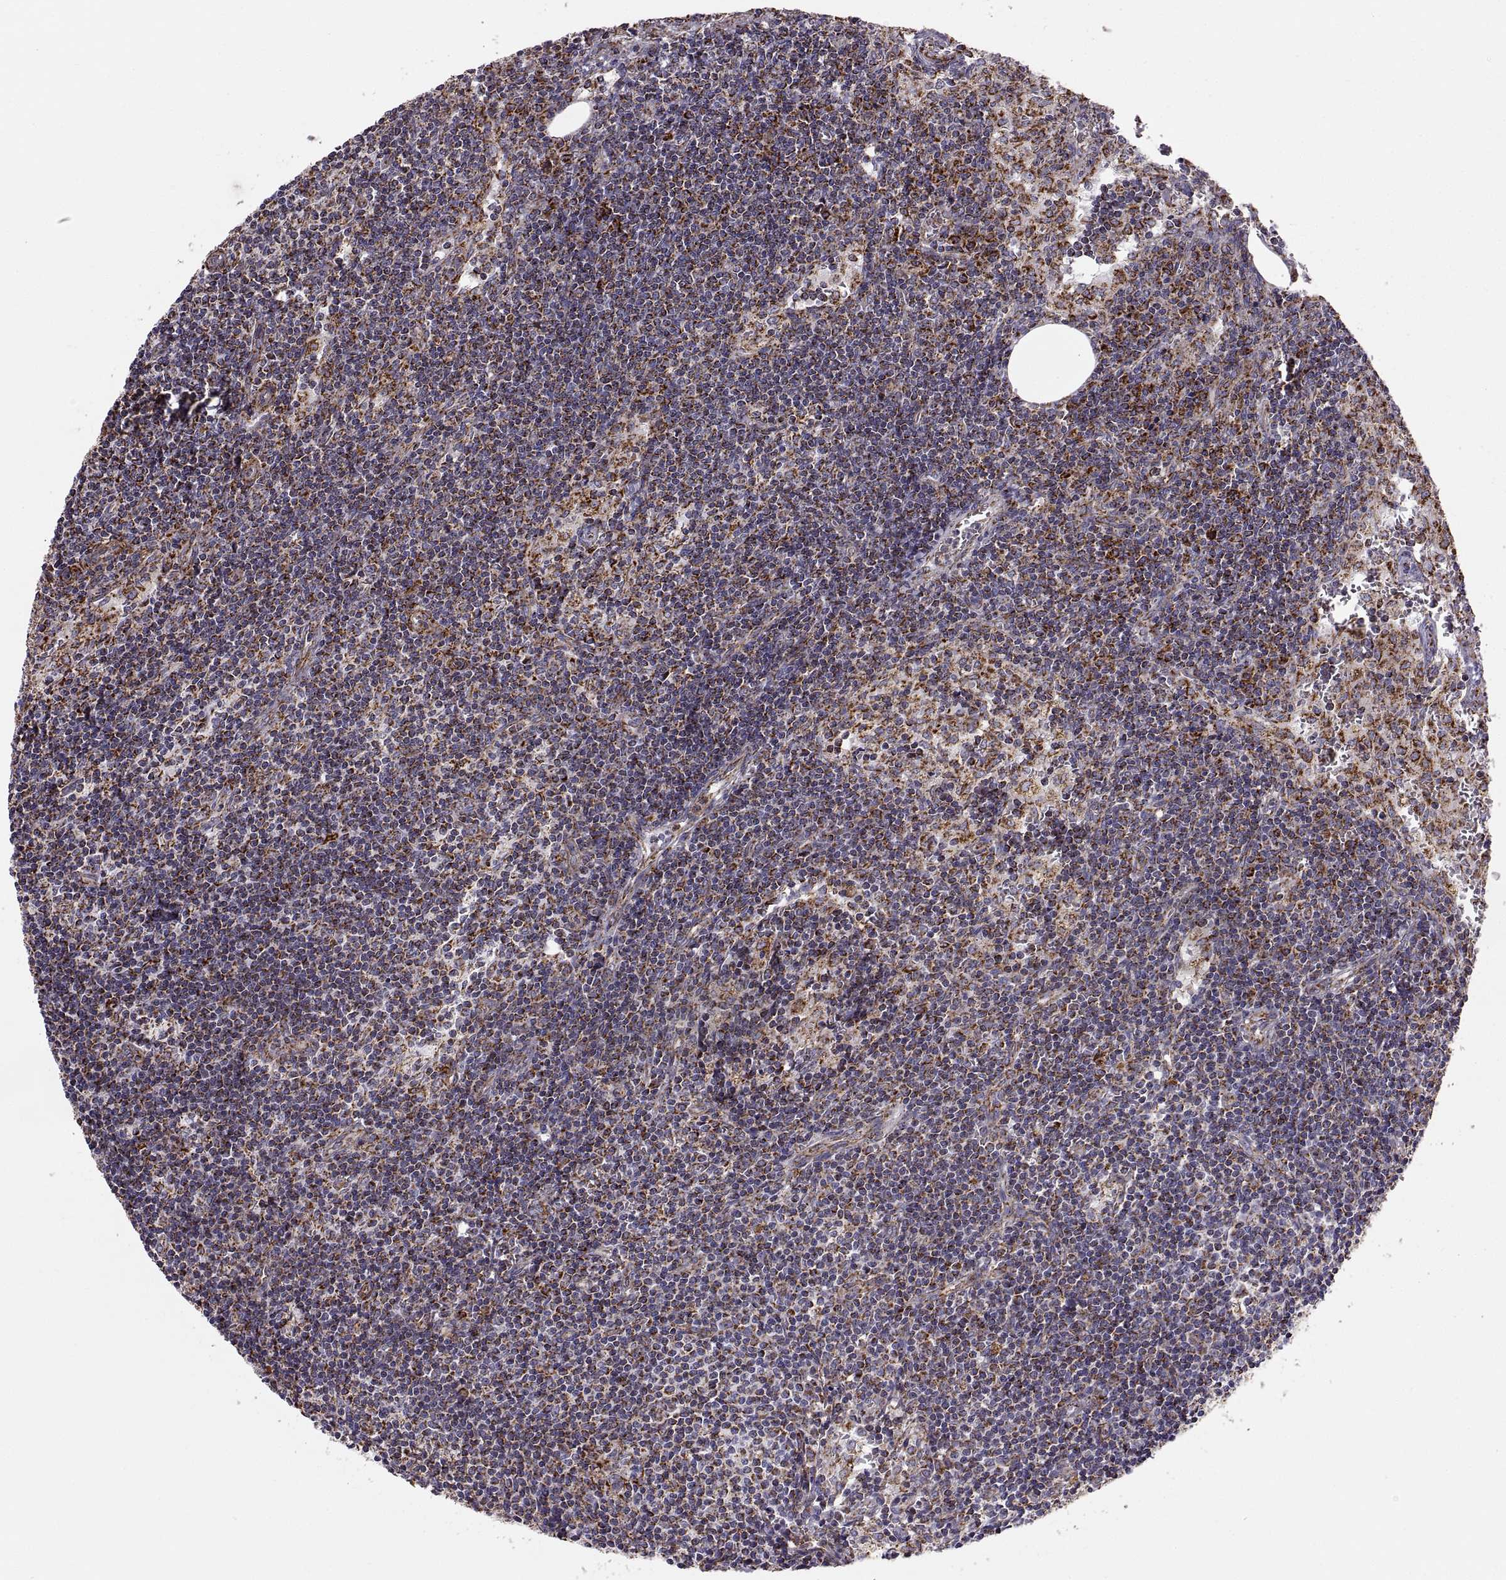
{"staining": {"intensity": "strong", "quantity": "25%-75%", "location": "cytoplasmic/membranous"}, "tissue": "lymph node", "cell_type": "Non-germinal center cells", "image_type": "normal", "snomed": [{"axis": "morphology", "description": "Normal tissue, NOS"}, {"axis": "topography", "description": "Lymph node"}], "caption": "Immunohistochemical staining of benign human lymph node reveals high levels of strong cytoplasmic/membranous expression in approximately 25%-75% of non-germinal center cells.", "gene": "ARSD", "patient": {"sex": "female", "age": 50}}